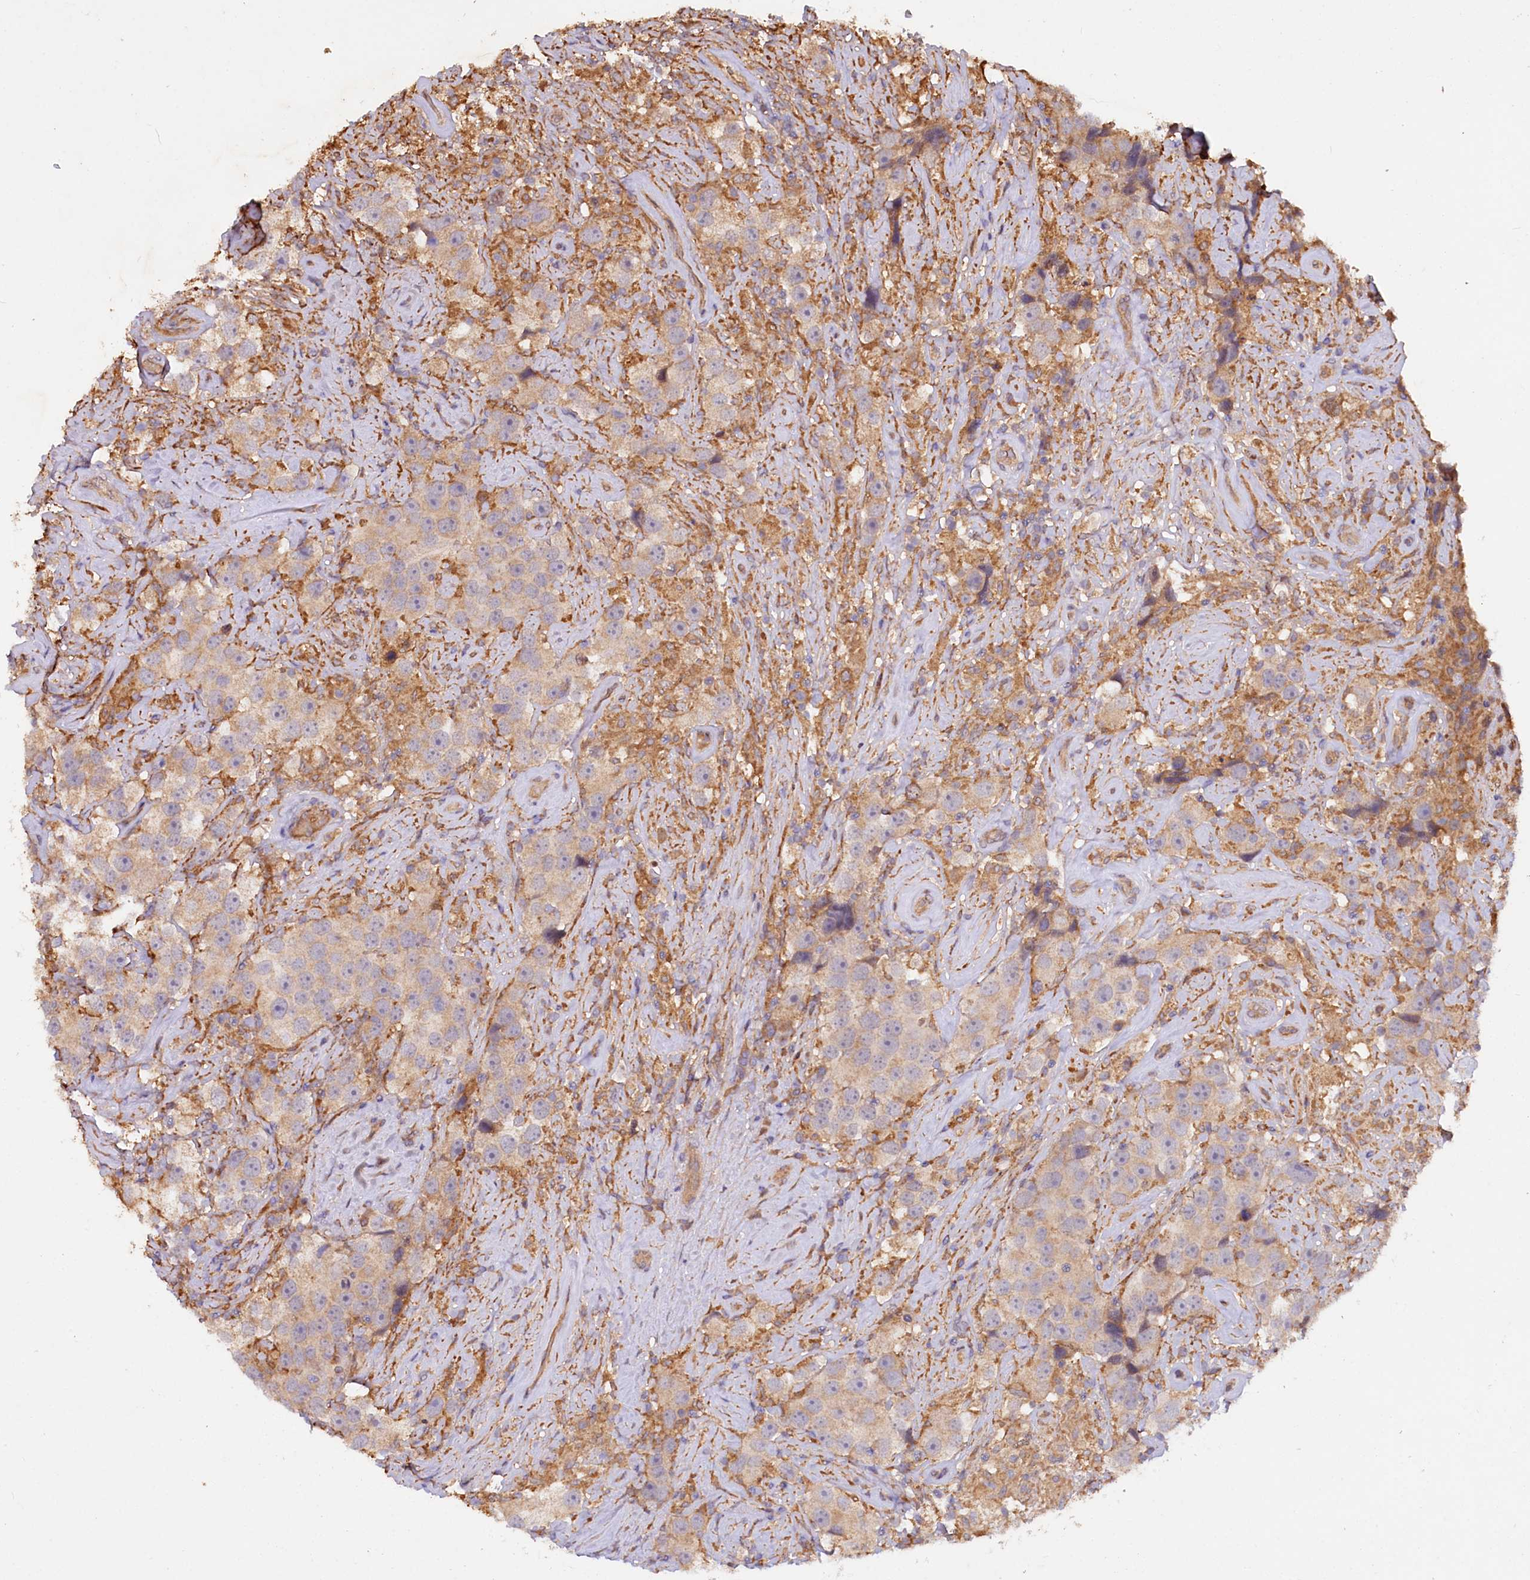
{"staining": {"intensity": "weak", "quantity": "<25%", "location": "cytoplasmic/membranous"}, "tissue": "testis cancer", "cell_type": "Tumor cells", "image_type": "cancer", "snomed": [{"axis": "morphology", "description": "Seminoma, NOS"}, {"axis": "topography", "description": "Testis"}], "caption": "Immunohistochemical staining of human testis cancer (seminoma) displays no significant positivity in tumor cells.", "gene": "ETFBKMT", "patient": {"sex": "male", "age": 49}}